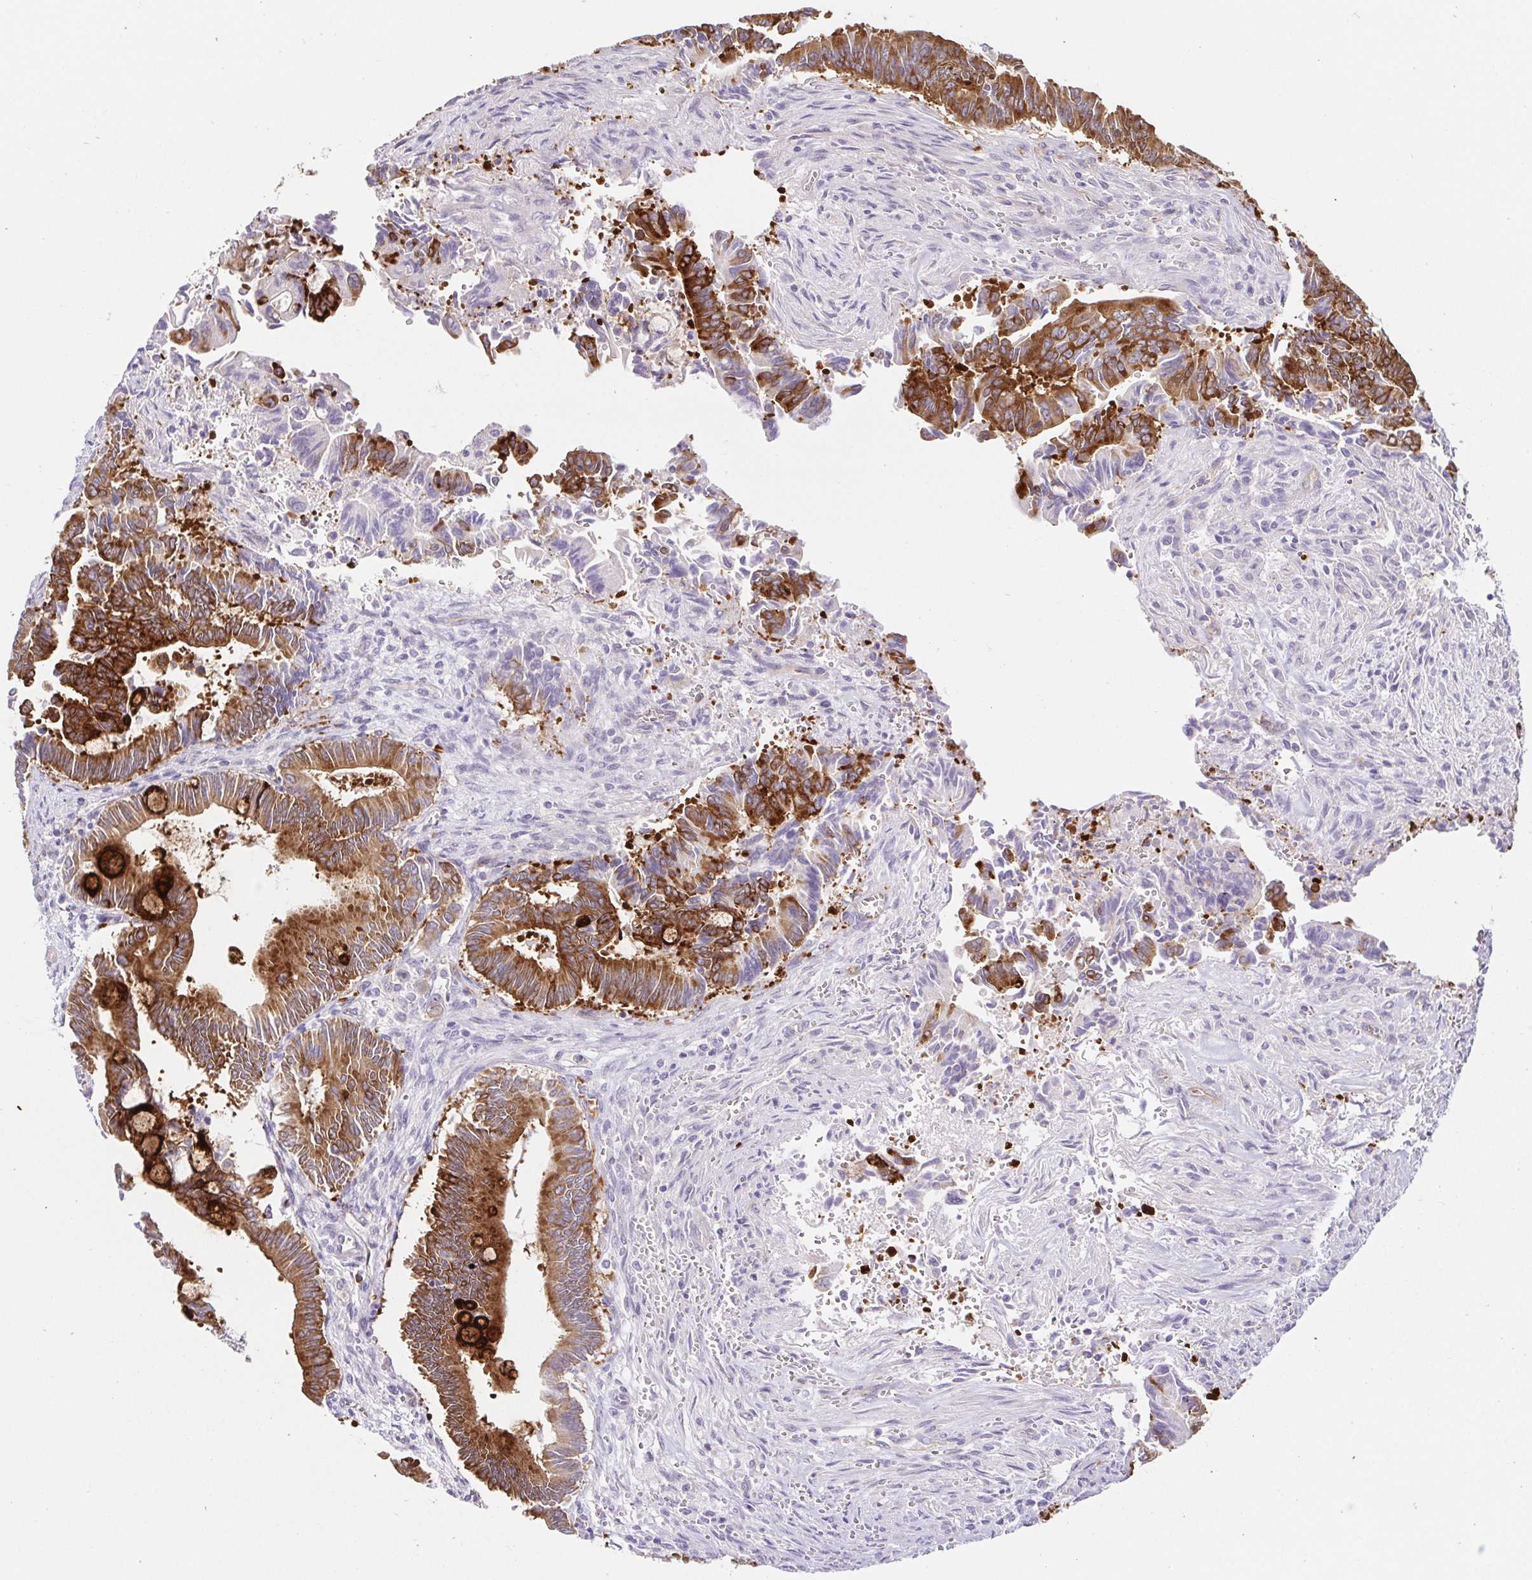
{"staining": {"intensity": "strong", "quantity": ">75%", "location": "cytoplasmic/membranous"}, "tissue": "pancreatic cancer", "cell_type": "Tumor cells", "image_type": "cancer", "snomed": [{"axis": "morphology", "description": "Adenocarcinoma, NOS"}, {"axis": "topography", "description": "Pancreas"}], "caption": "This histopathology image reveals immunohistochemistry staining of pancreatic cancer (adenocarcinoma), with high strong cytoplasmic/membranous expression in approximately >75% of tumor cells.", "gene": "BCAS1", "patient": {"sex": "male", "age": 68}}